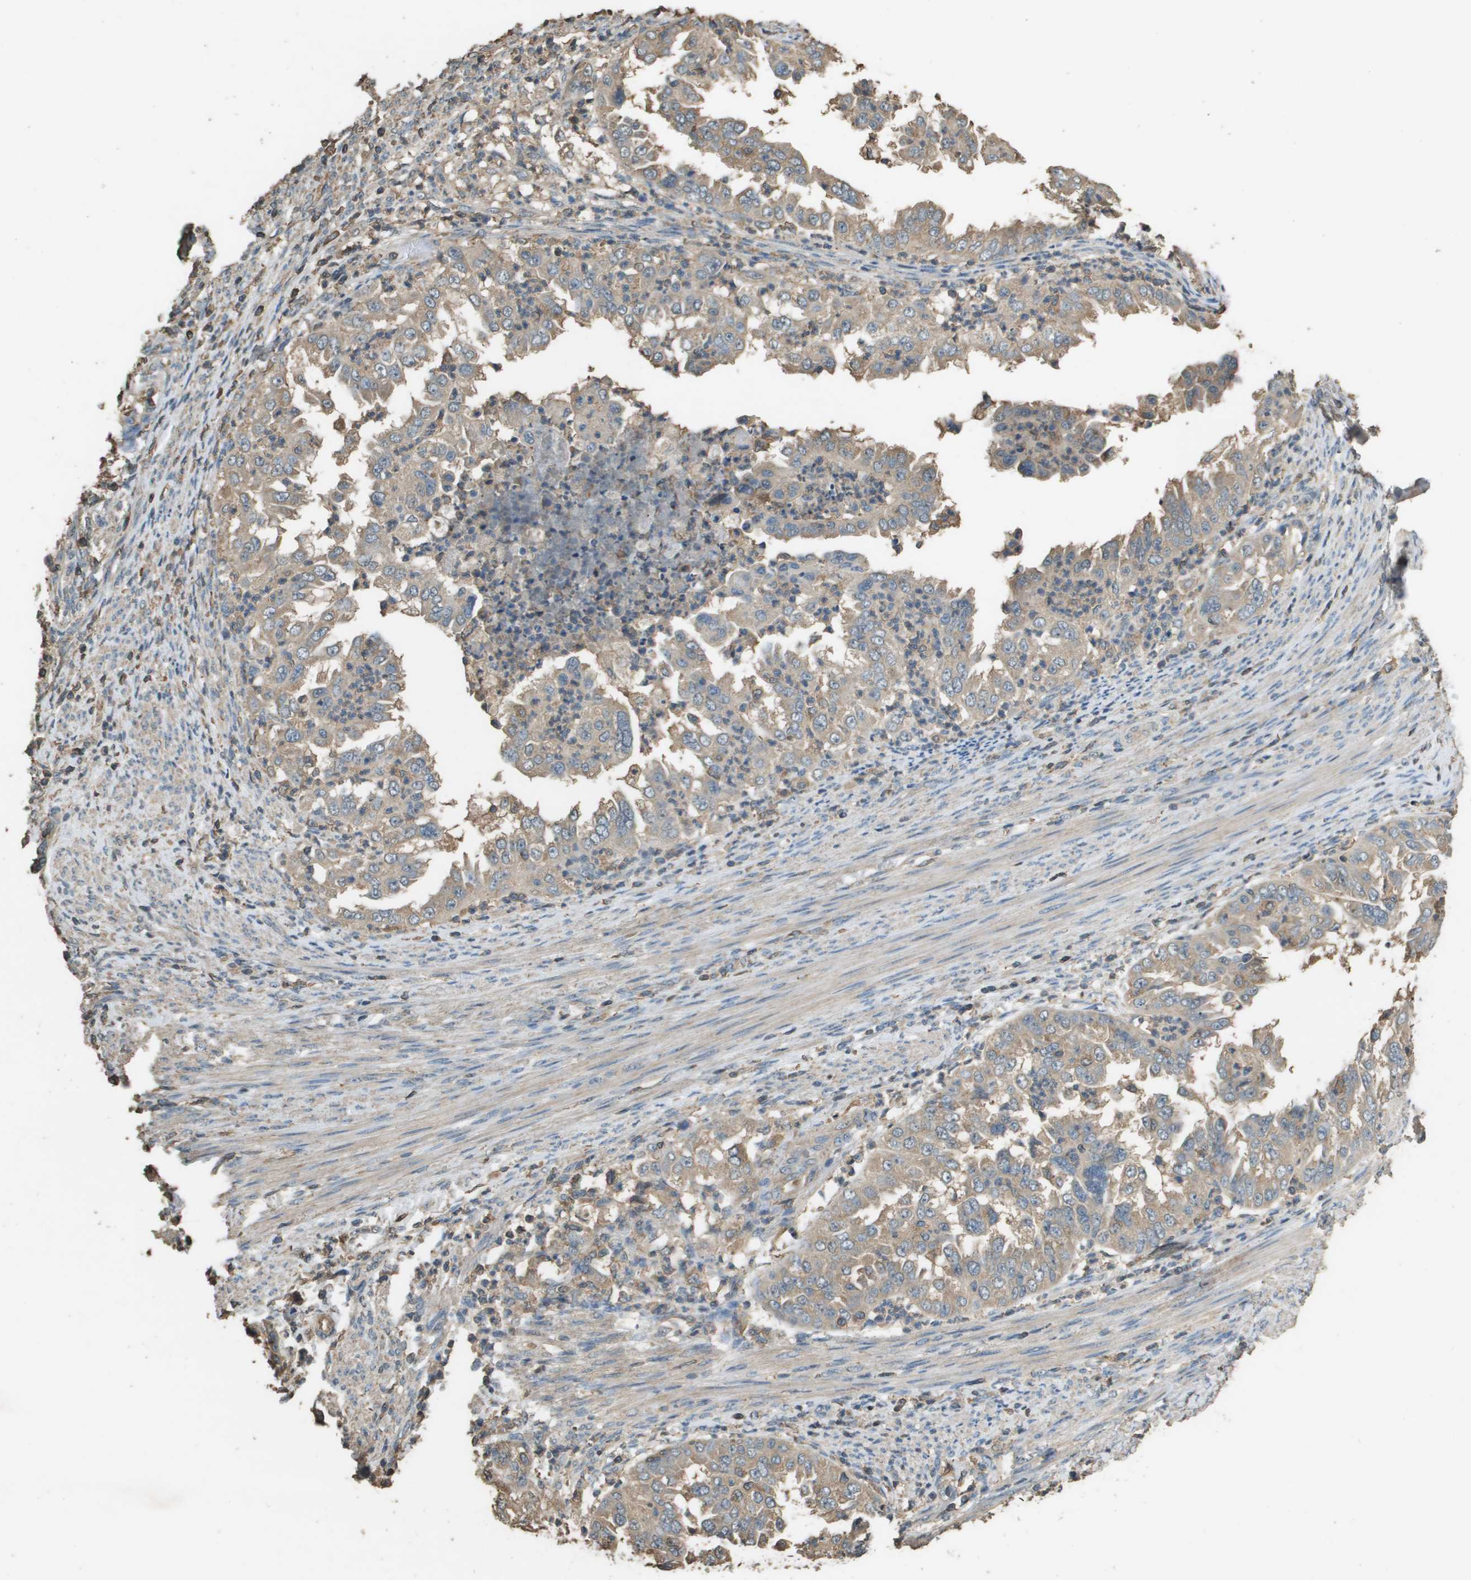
{"staining": {"intensity": "weak", "quantity": ">75%", "location": "cytoplasmic/membranous"}, "tissue": "endometrial cancer", "cell_type": "Tumor cells", "image_type": "cancer", "snomed": [{"axis": "morphology", "description": "Adenocarcinoma, NOS"}, {"axis": "topography", "description": "Endometrium"}], "caption": "Immunohistochemical staining of human endometrial cancer demonstrates low levels of weak cytoplasmic/membranous expression in about >75% of tumor cells.", "gene": "MS4A7", "patient": {"sex": "female", "age": 85}}